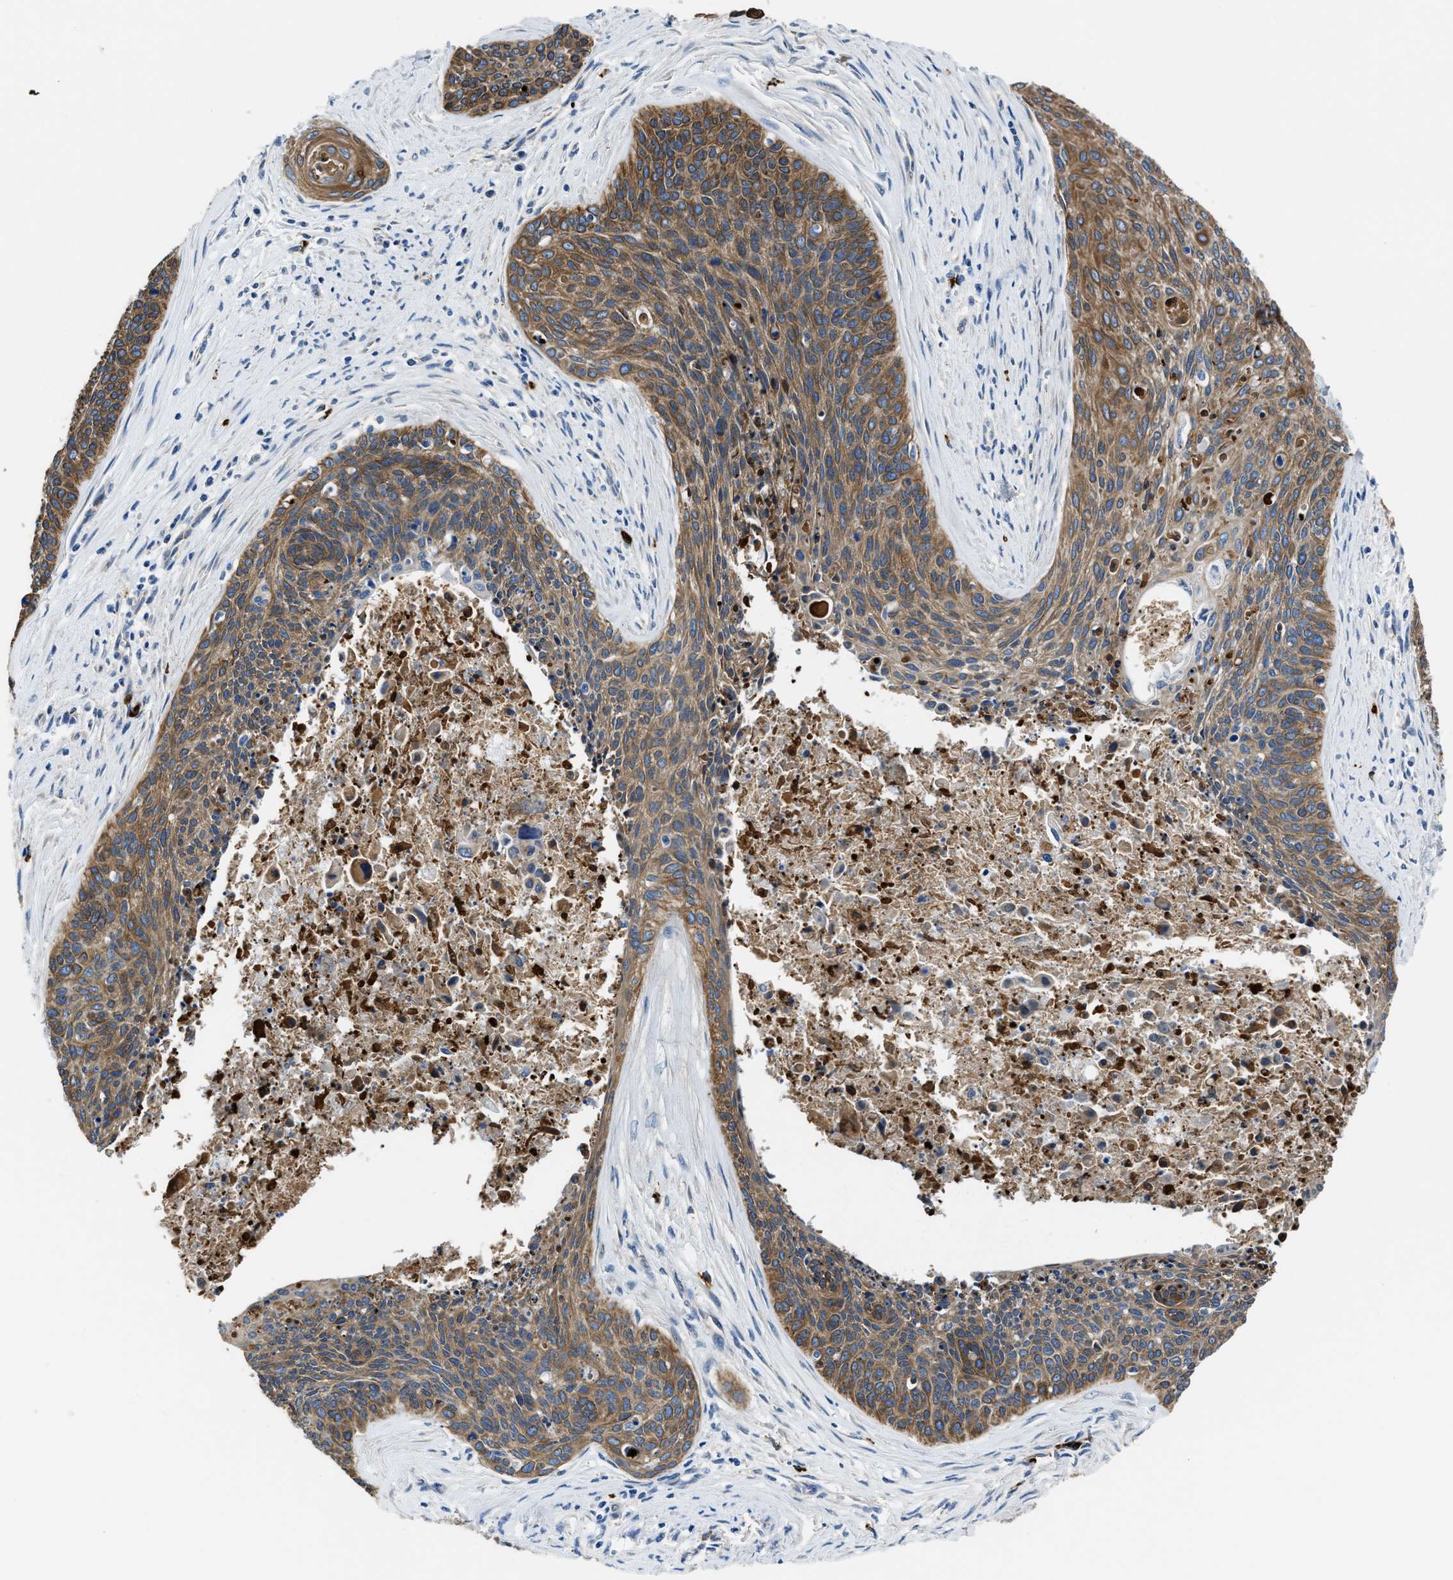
{"staining": {"intensity": "moderate", "quantity": ">75%", "location": "cytoplasmic/membranous"}, "tissue": "cervical cancer", "cell_type": "Tumor cells", "image_type": "cancer", "snomed": [{"axis": "morphology", "description": "Squamous cell carcinoma, NOS"}, {"axis": "topography", "description": "Cervix"}], "caption": "Protein analysis of cervical cancer tissue exhibits moderate cytoplasmic/membranous expression in approximately >75% of tumor cells.", "gene": "TRAF6", "patient": {"sex": "female", "age": 55}}